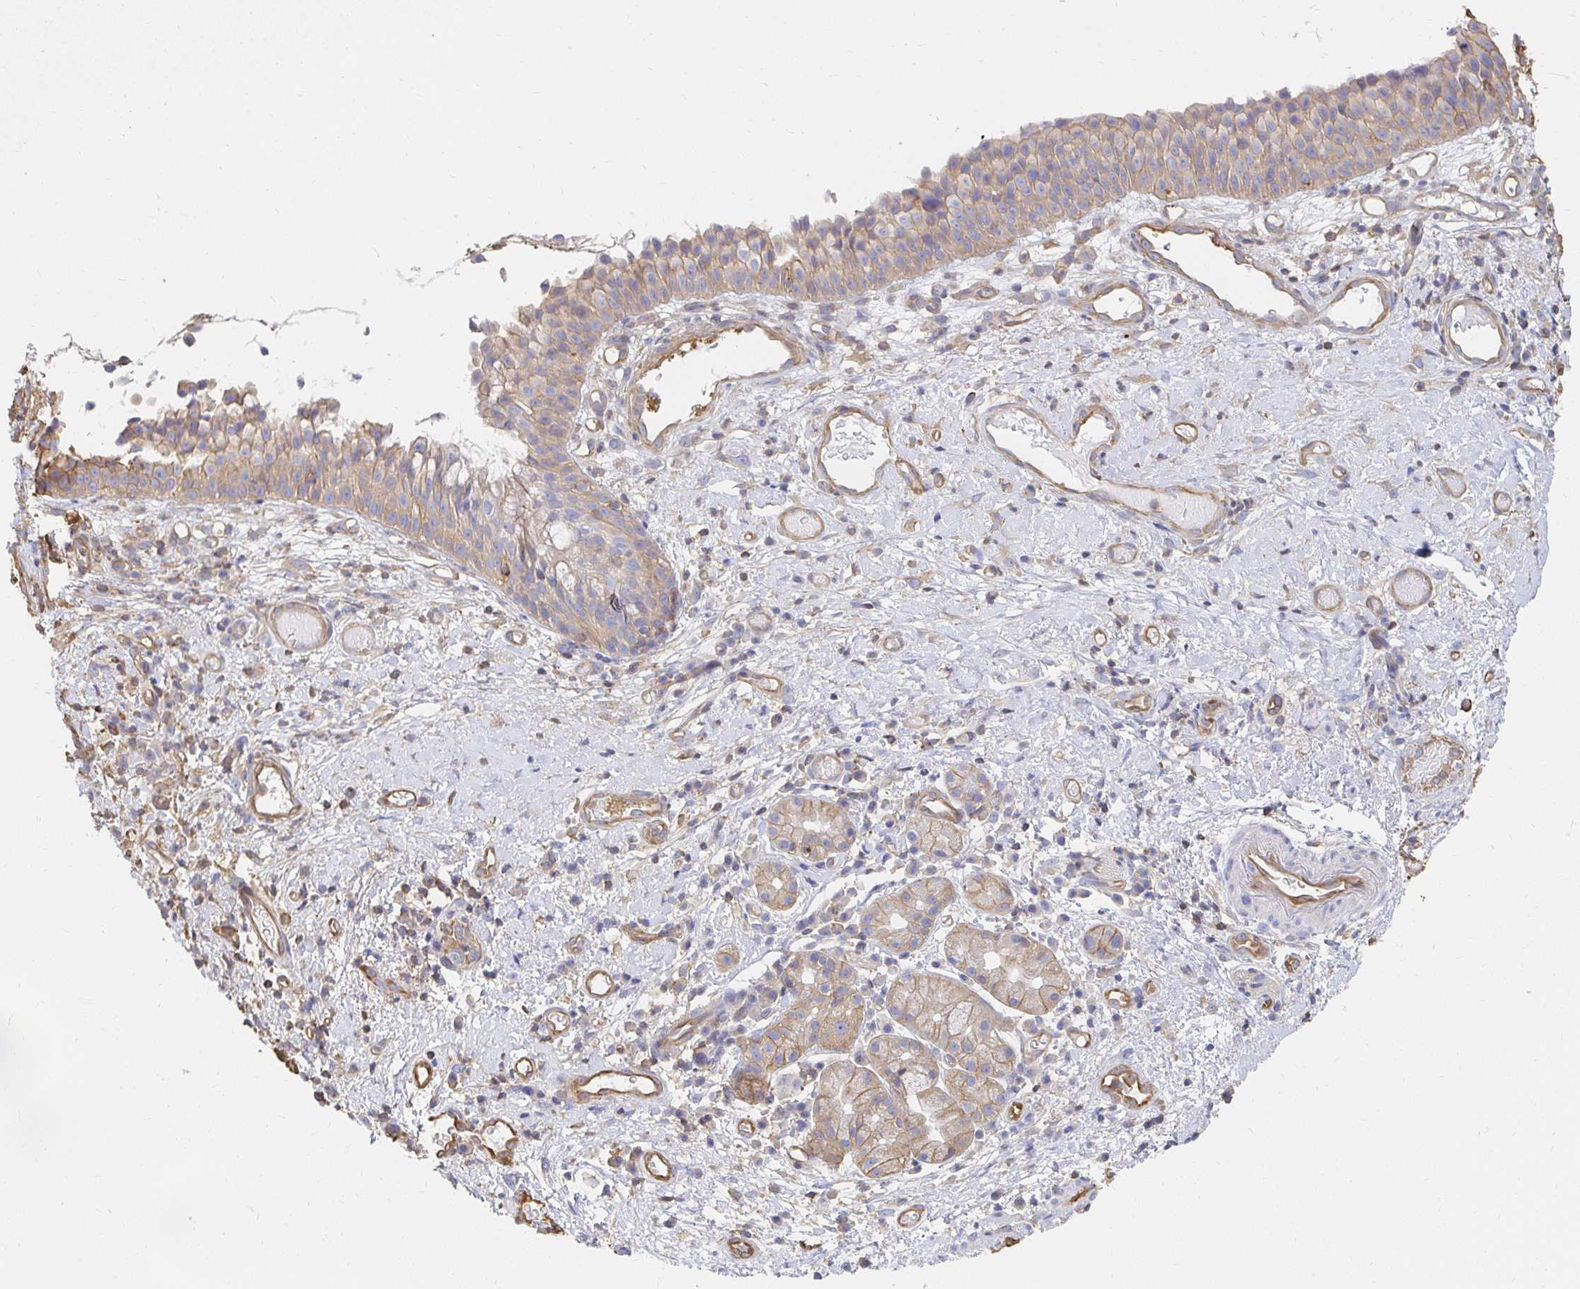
{"staining": {"intensity": "weak", "quantity": "25%-75%", "location": "cytoplasmic/membranous"}, "tissue": "nasopharynx", "cell_type": "Respiratory epithelial cells", "image_type": "normal", "snomed": [{"axis": "morphology", "description": "Normal tissue, NOS"}, {"axis": "morphology", "description": "Inflammation, NOS"}, {"axis": "topography", "description": "Nasopharynx"}], "caption": "Nasopharynx stained with a brown dye displays weak cytoplasmic/membranous positive expression in about 25%-75% of respiratory epithelial cells.", "gene": "TSPAN19", "patient": {"sex": "male", "age": 54}}